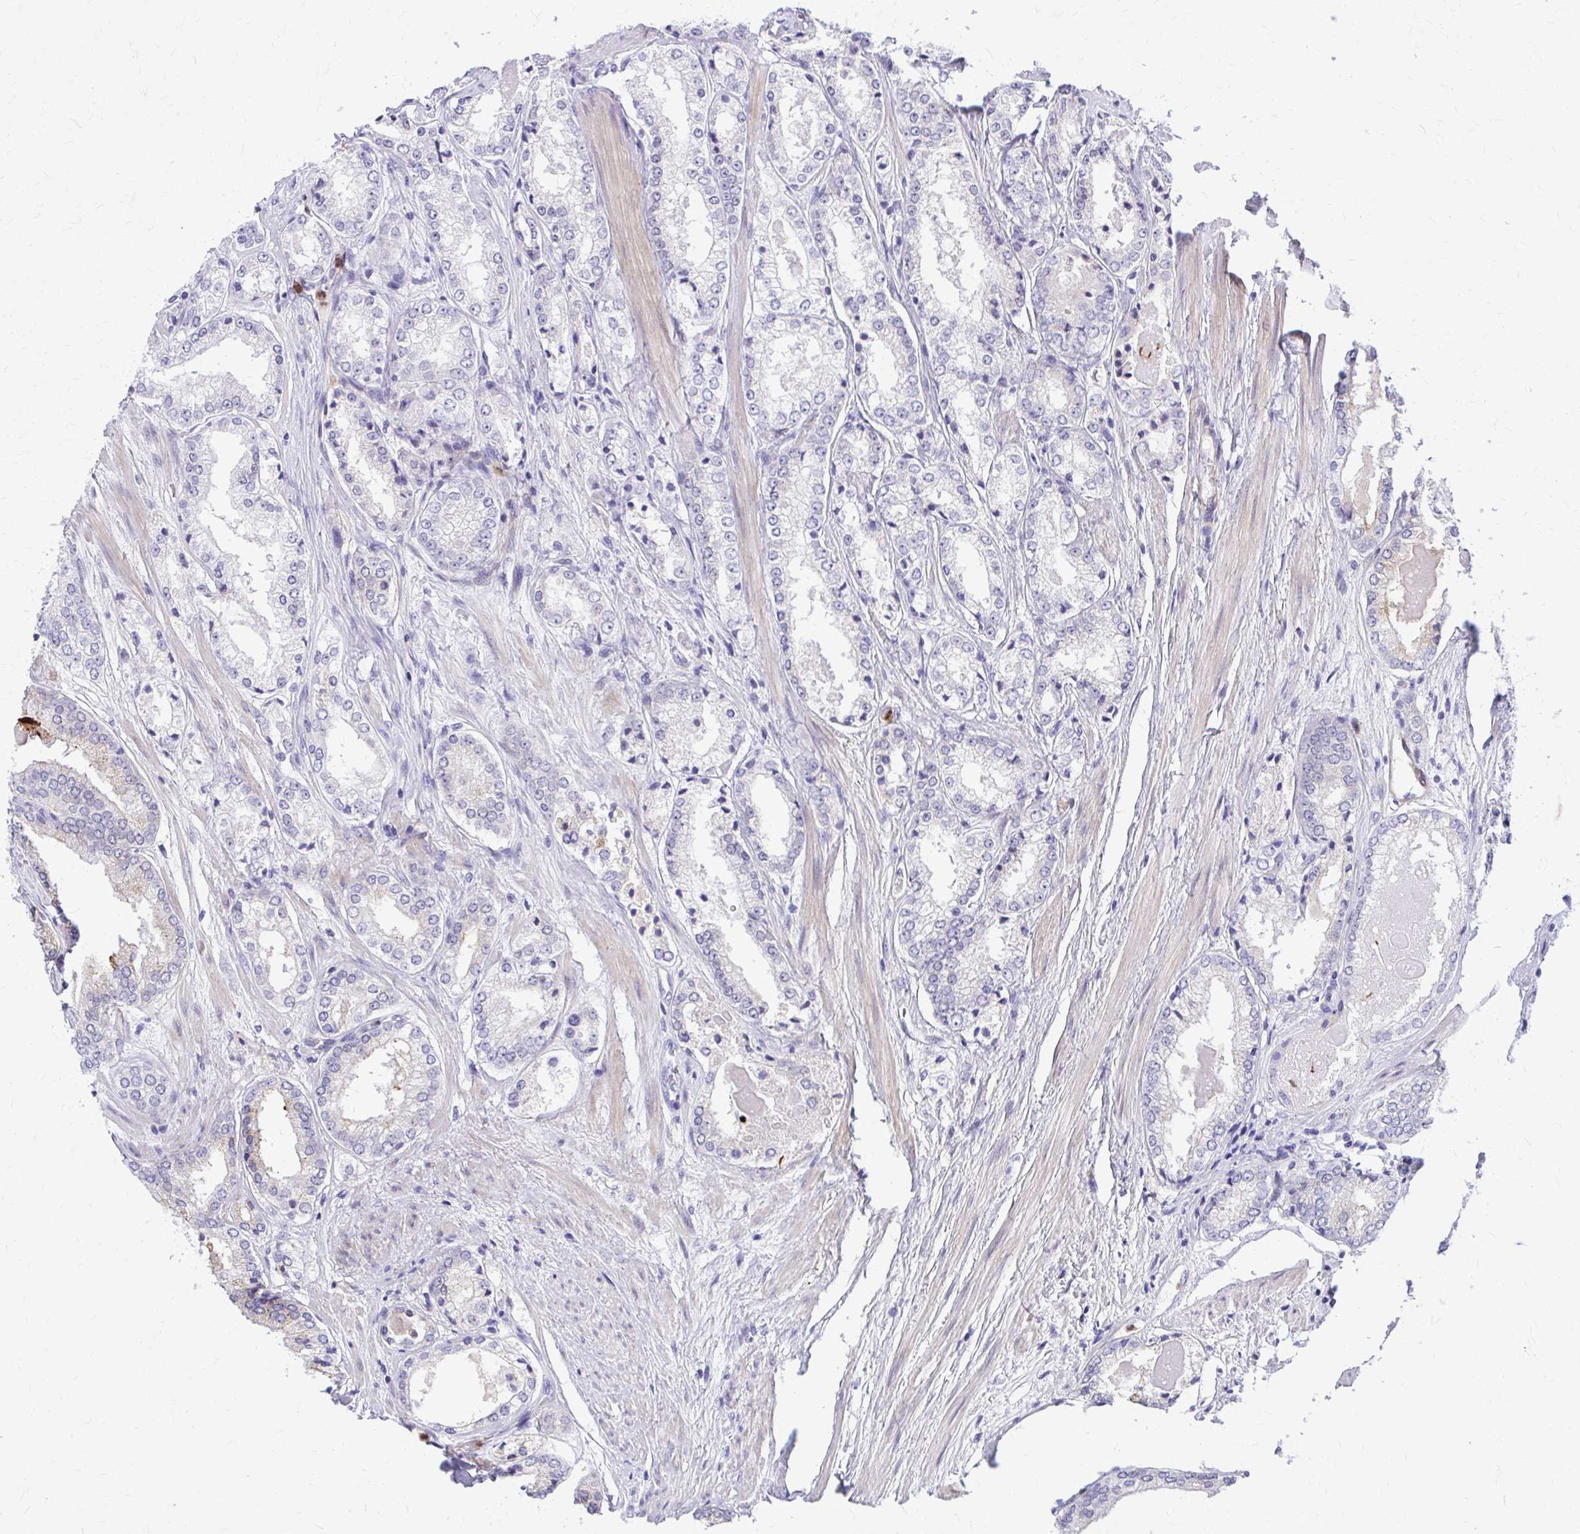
{"staining": {"intensity": "negative", "quantity": "none", "location": "none"}, "tissue": "prostate cancer", "cell_type": "Tumor cells", "image_type": "cancer", "snomed": [{"axis": "morphology", "description": "Adenocarcinoma, NOS"}, {"axis": "morphology", "description": "Adenocarcinoma, Low grade"}, {"axis": "topography", "description": "Prostate"}], "caption": "Tumor cells are negative for brown protein staining in prostate cancer (adenocarcinoma).", "gene": "ADAMTSL1", "patient": {"sex": "male", "age": 68}}